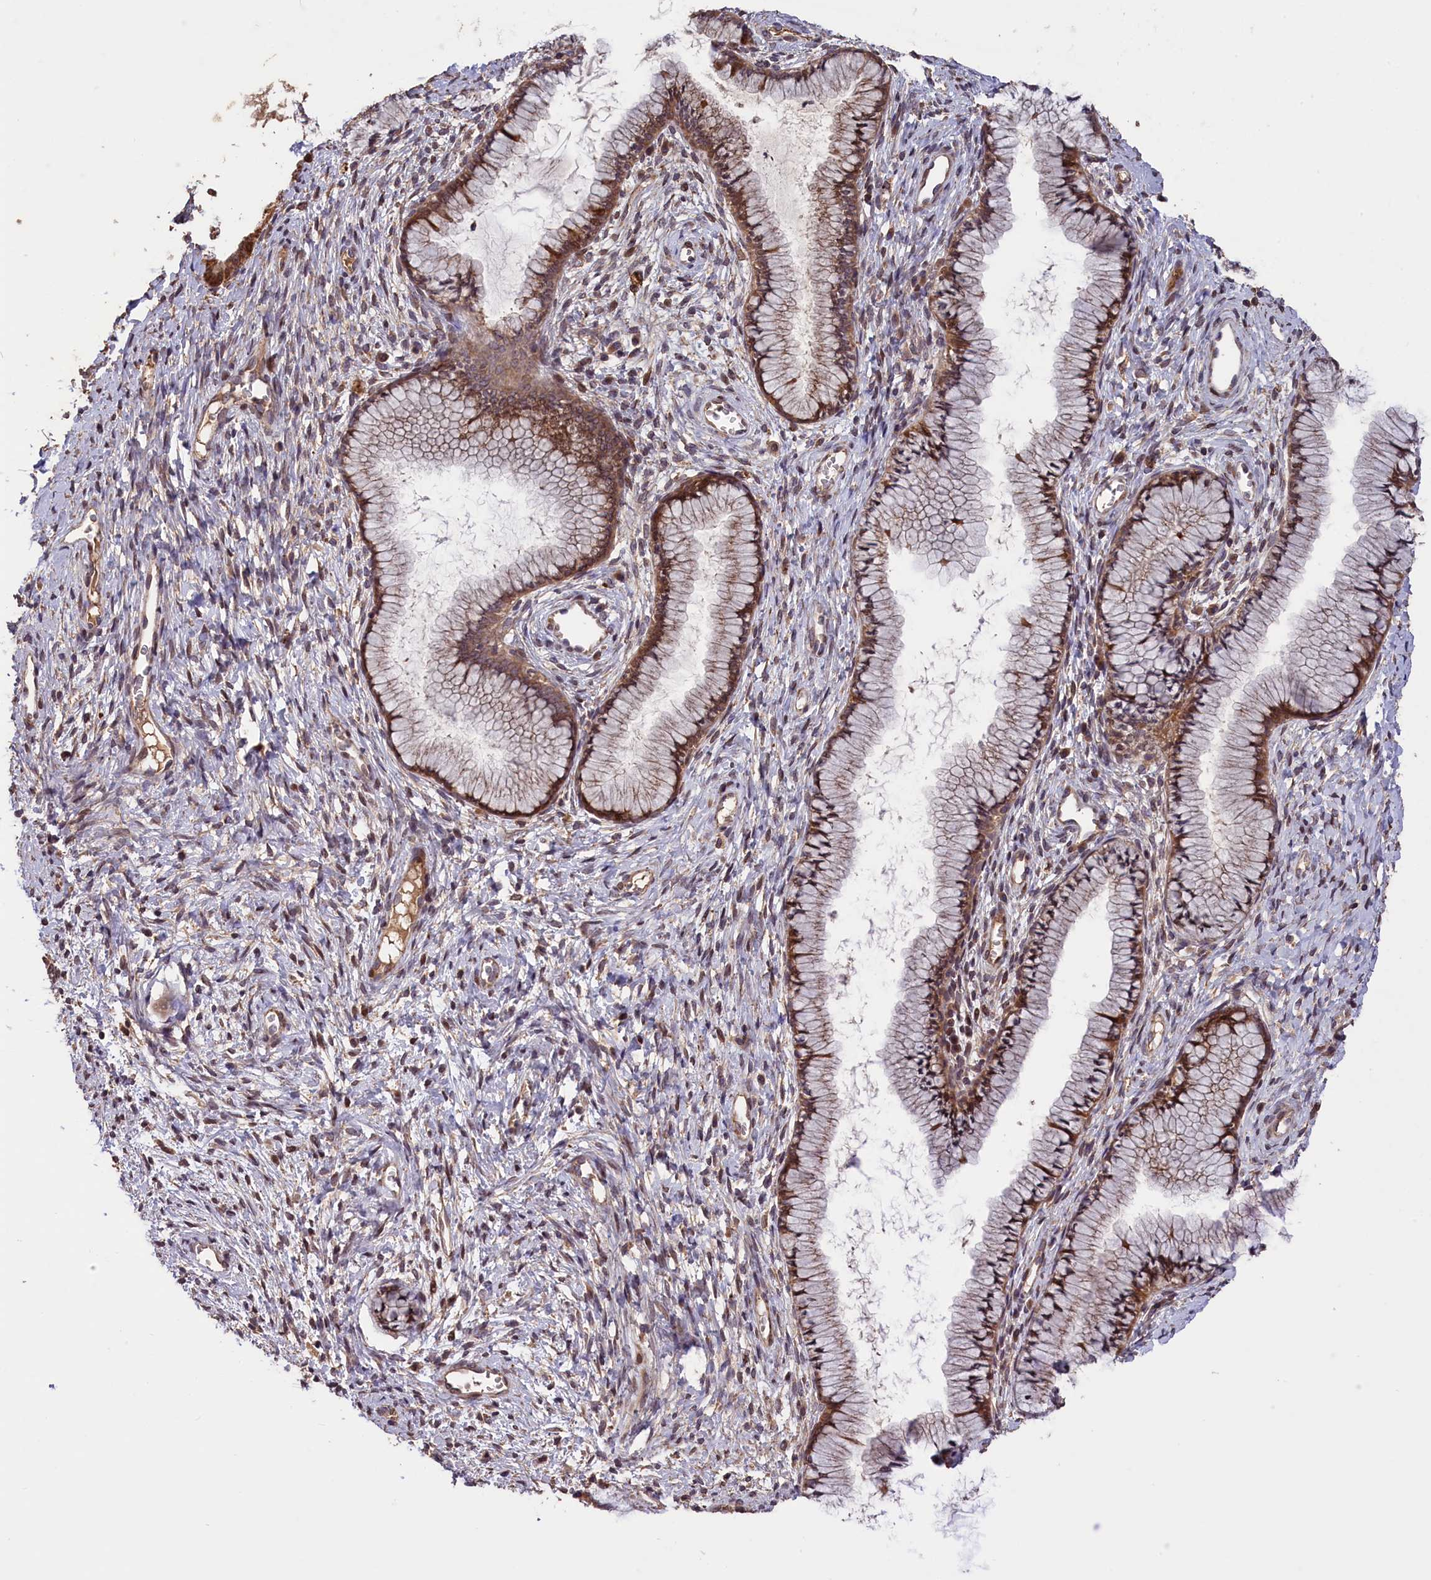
{"staining": {"intensity": "moderate", "quantity": ">75%", "location": "cytoplasmic/membranous"}, "tissue": "cervix", "cell_type": "Glandular cells", "image_type": "normal", "snomed": [{"axis": "morphology", "description": "Normal tissue, NOS"}, {"axis": "topography", "description": "Cervix"}], "caption": "This micrograph exhibits immunohistochemistry staining of normal human cervix, with medium moderate cytoplasmic/membranous staining in about >75% of glandular cells.", "gene": "DNAJB9", "patient": {"sex": "female", "age": 42}}